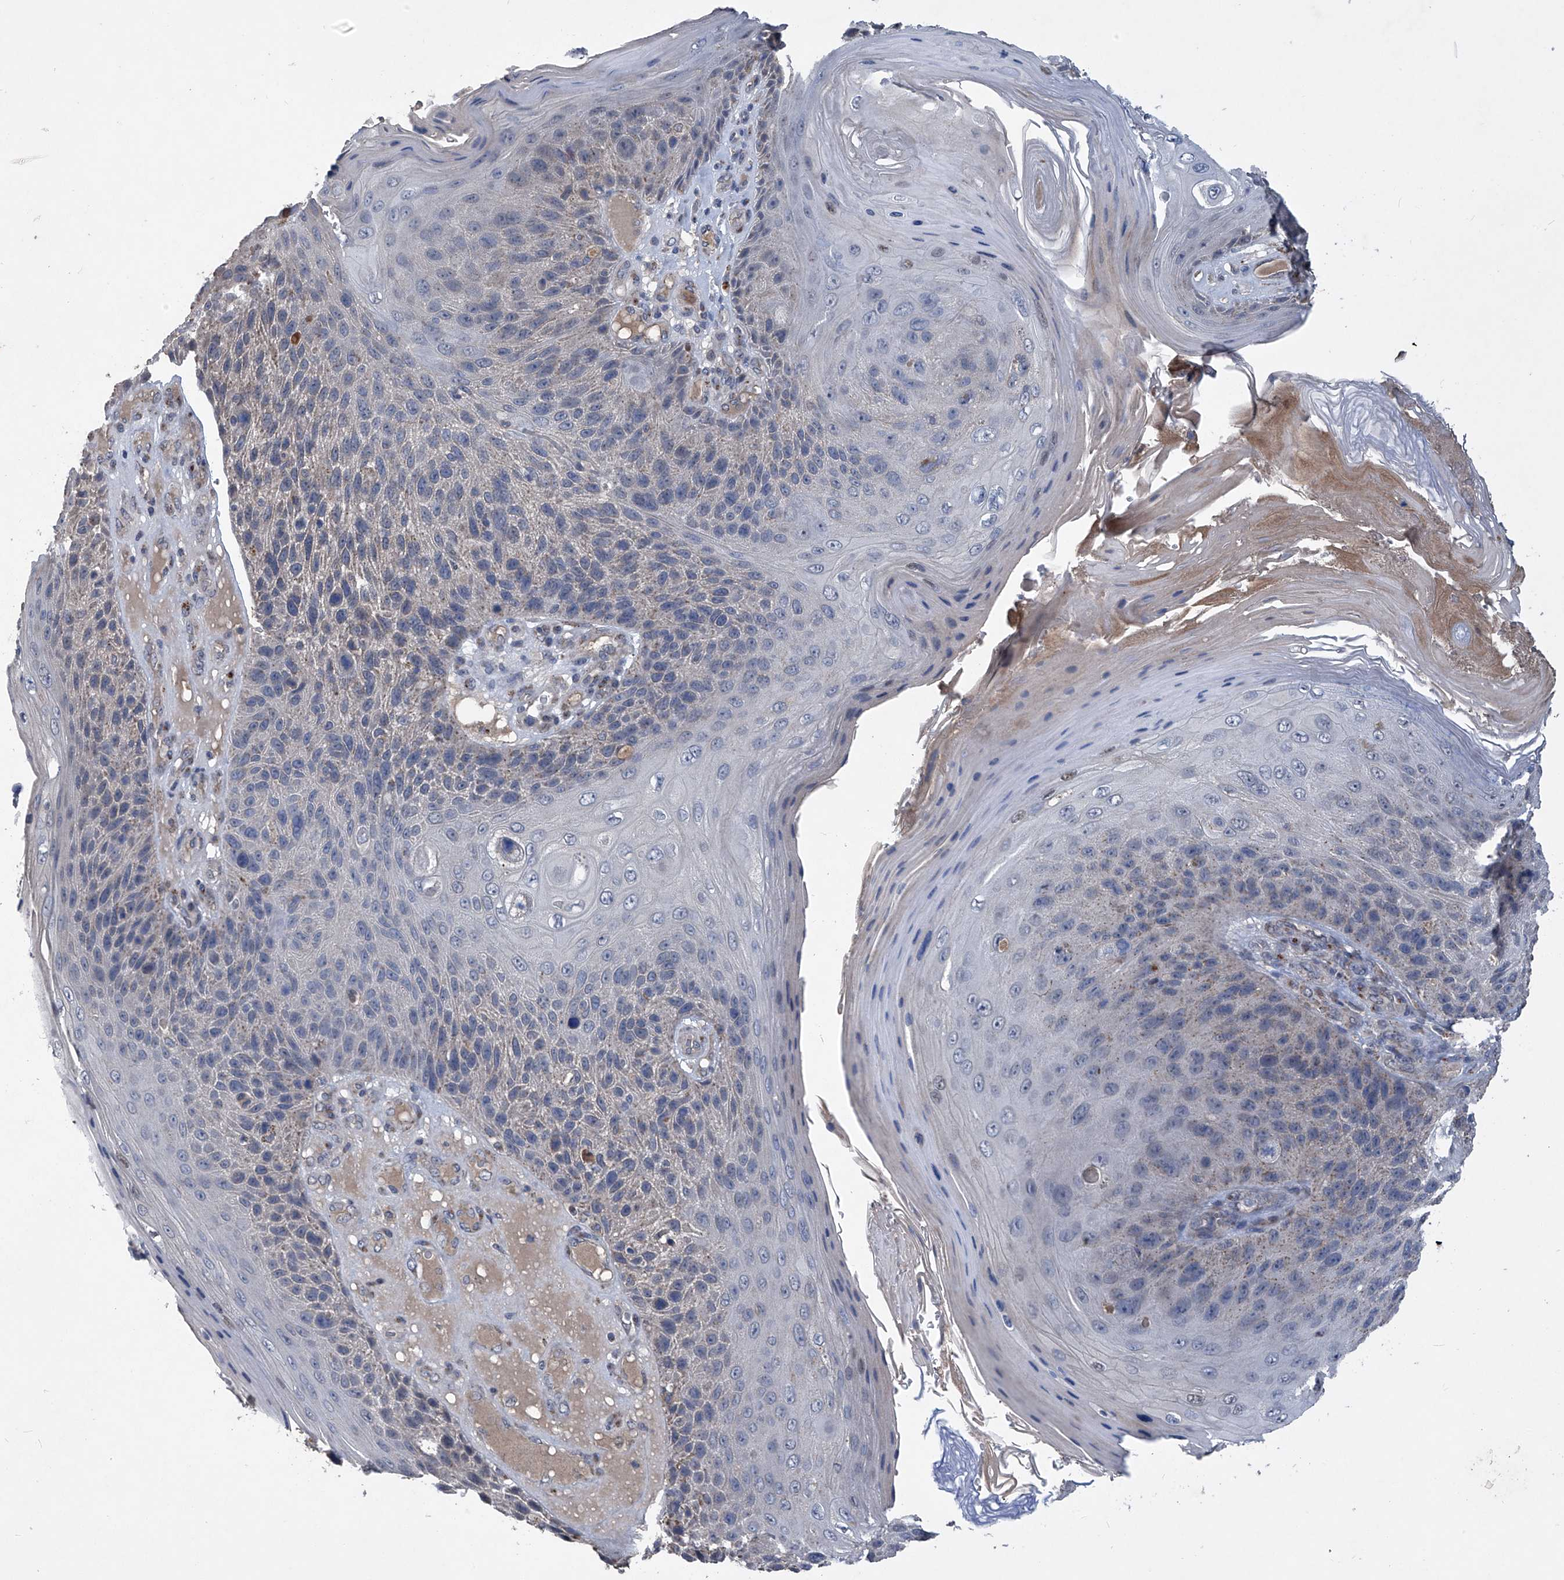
{"staining": {"intensity": "negative", "quantity": "none", "location": "none"}, "tissue": "skin cancer", "cell_type": "Tumor cells", "image_type": "cancer", "snomed": [{"axis": "morphology", "description": "Squamous cell carcinoma, NOS"}, {"axis": "topography", "description": "Skin"}], "caption": "Immunohistochemical staining of human skin squamous cell carcinoma displays no significant expression in tumor cells.", "gene": "PCSK5", "patient": {"sex": "female", "age": 88}}